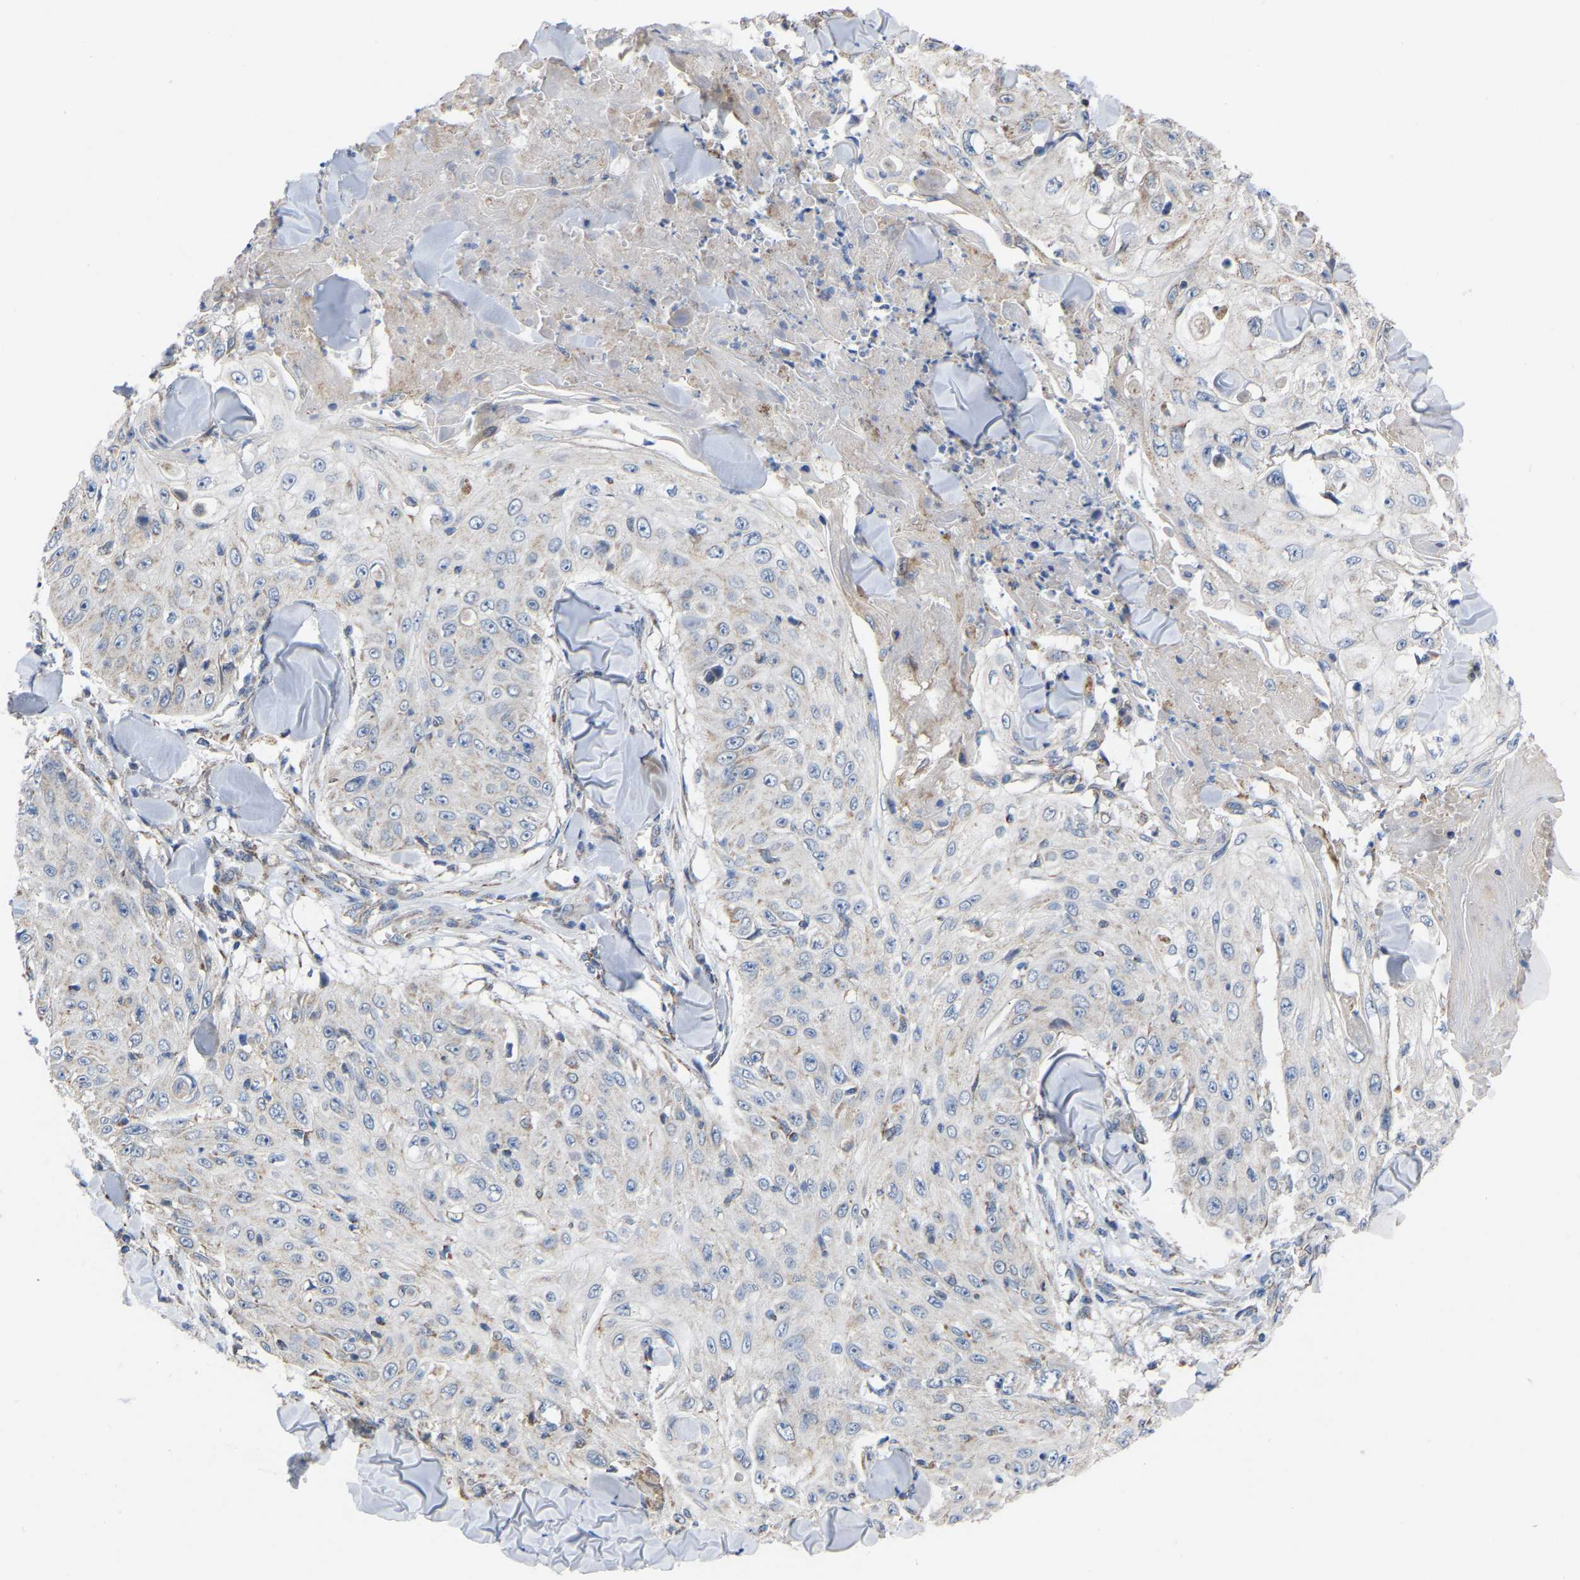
{"staining": {"intensity": "negative", "quantity": "none", "location": "none"}, "tissue": "skin cancer", "cell_type": "Tumor cells", "image_type": "cancer", "snomed": [{"axis": "morphology", "description": "Squamous cell carcinoma, NOS"}, {"axis": "topography", "description": "Skin"}], "caption": "Tumor cells show no significant protein expression in skin squamous cell carcinoma.", "gene": "BCL10", "patient": {"sex": "male", "age": 86}}